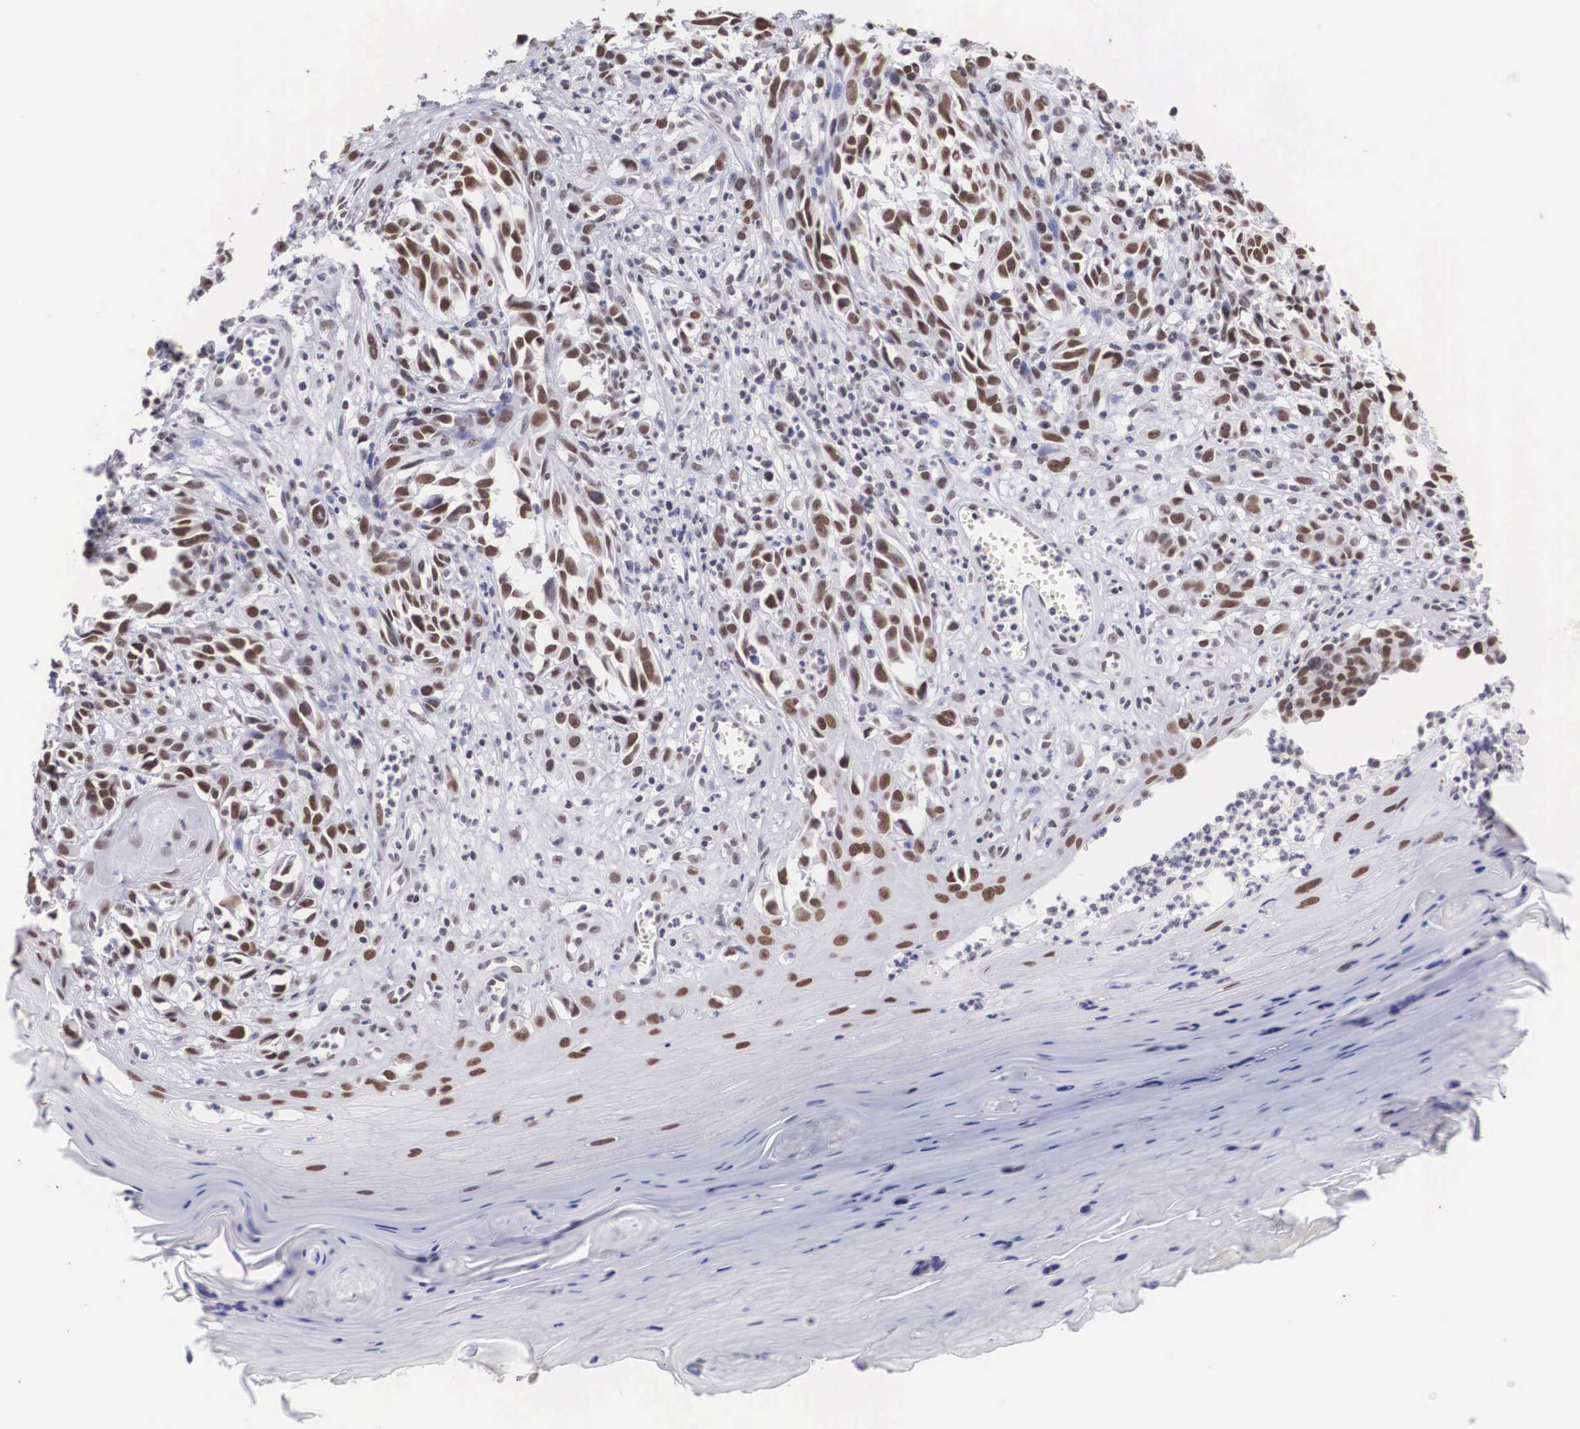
{"staining": {"intensity": "moderate", "quantity": ">75%", "location": "nuclear"}, "tissue": "melanoma", "cell_type": "Tumor cells", "image_type": "cancer", "snomed": [{"axis": "morphology", "description": "Malignant melanoma, NOS"}, {"axis": "topography", "description": "Skin"}], "caption": "Moderate nuclear expression for a protein is present in about >75% of tumor cells of malignant melanoma using immunohistochemistry.", "gene": "CSTF2", "patient": {"sex": "female", "age": 82}}